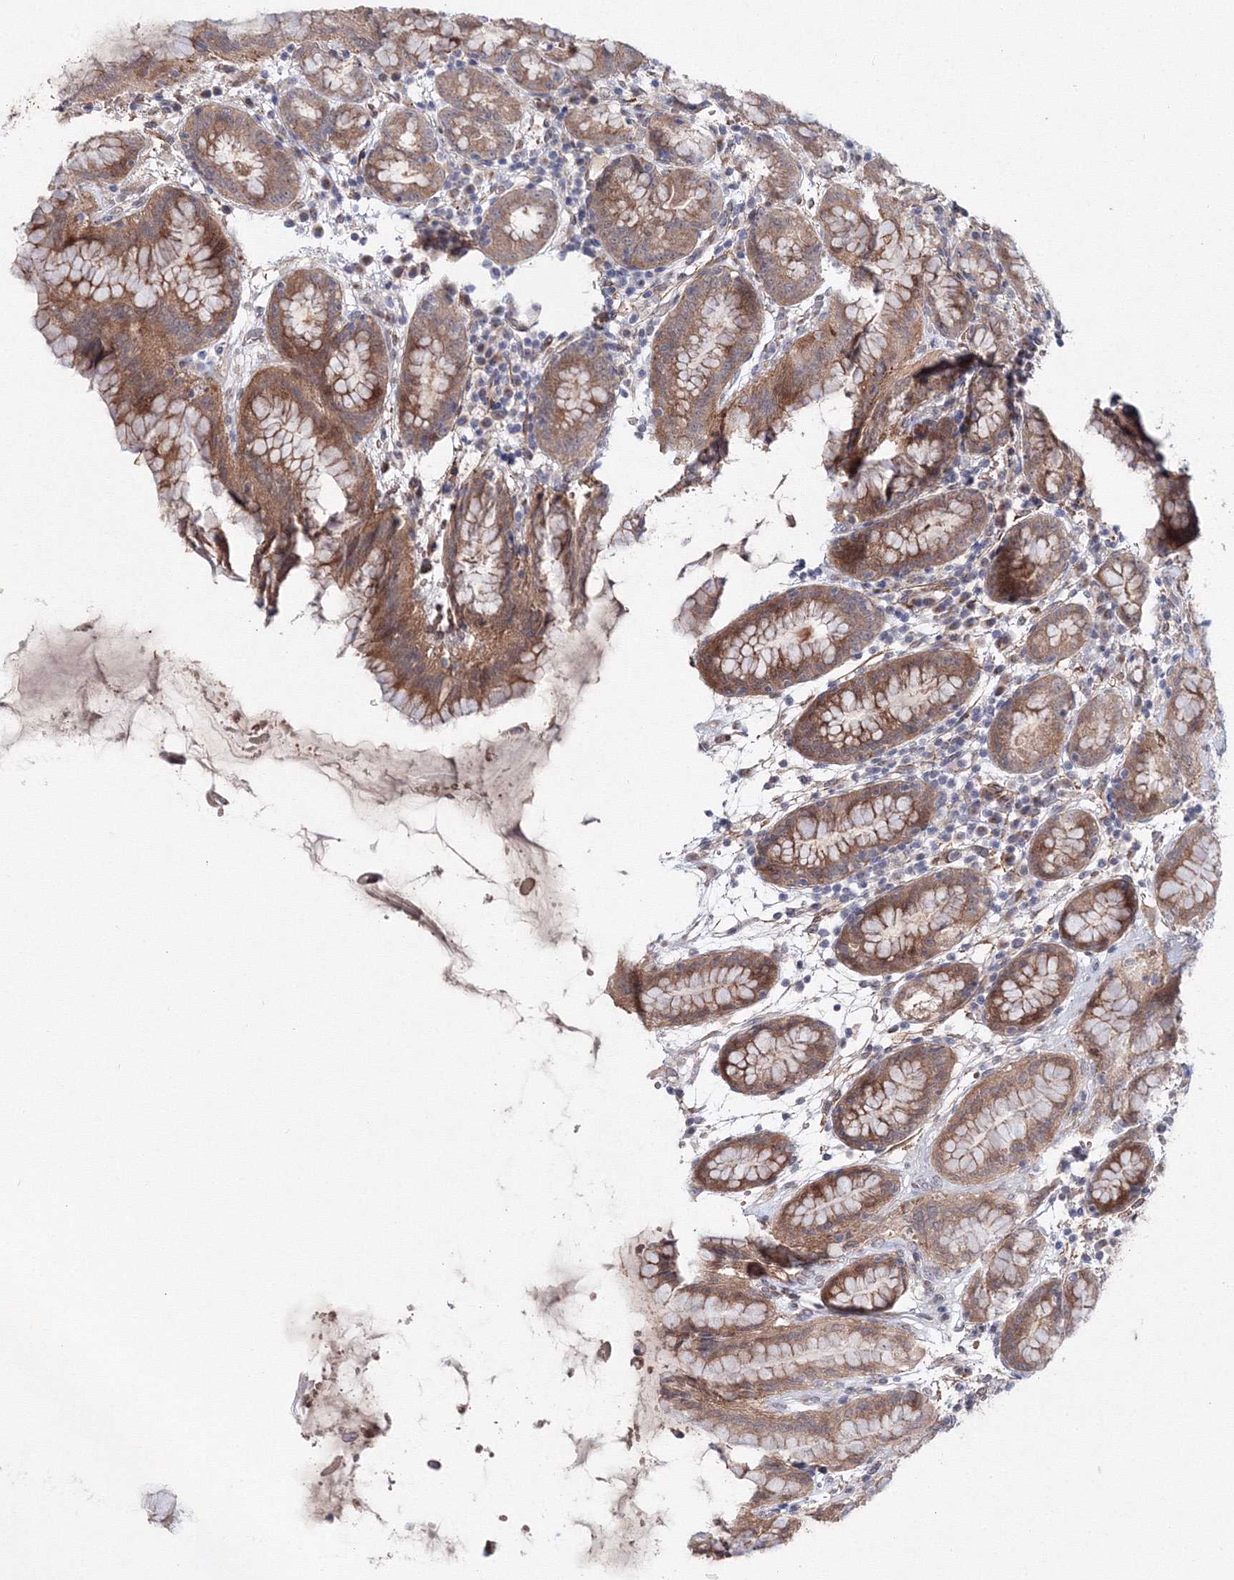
{"staining": {"intensity": "moderate", "quantity": "25%-75%", "location": "cytoplasmic/membranous"}, "tissue": "stomach", "cell_type": "Glandular cells", "image_type": "normal", "snomed": [{"axis": "morphology", "description": "Normal tissue, NOS"}, {"axis": "topography", "description": "Stomach"}], "caption": "Immunohistochemistry photomicrograph of unremarkable stomach: human stomach stained using IHC demonstrates medium levels of moderate protein expression localized specifically in the cytoplasmic/membranous of glandular cells, appearing as a cytoplasmic/membranous brown color.", "gene": "C11orf52", "patient": {"sex": "female", "age": 79}}